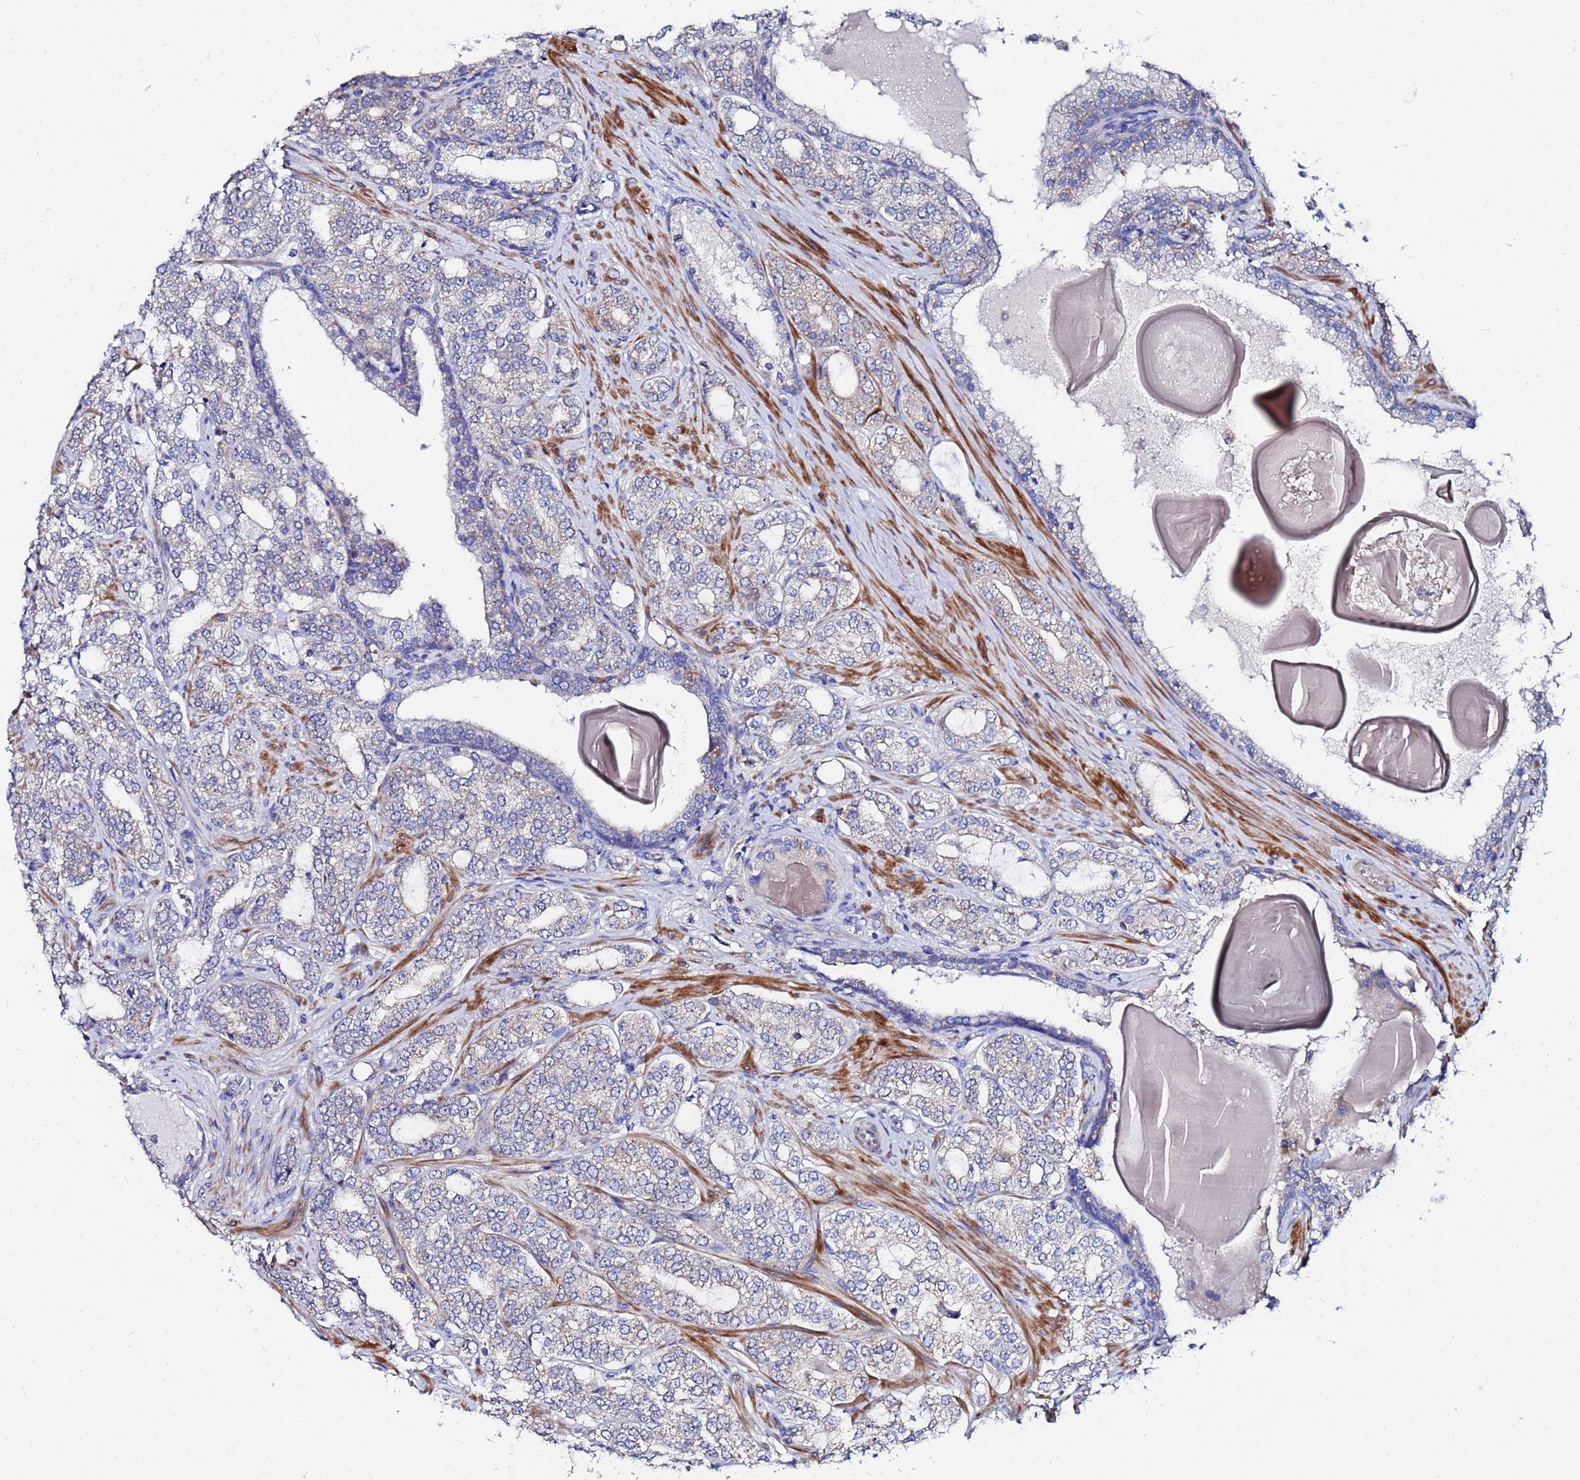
{"staining": {"intensity": "negative", "quantity": "none", "location": "none"}, "tissue": "prostate cancer", "cell_type": "Tumor cells", "image_type": "cancer", "snomed": [{"axis": "morphology", "description": "Adenocarcinoma, High grade"}, {"axis": "topography", "description": "Prostate"}], "caption": "Tumor cells are negative for protein expression in human prostate cancer (adenocarcinoma (high-grade)). (Immunohistochemistry, brightfield microscopy, high magnification).", "gene": "FAHD2A", "patient": {"sex": "male", "age": 64}}